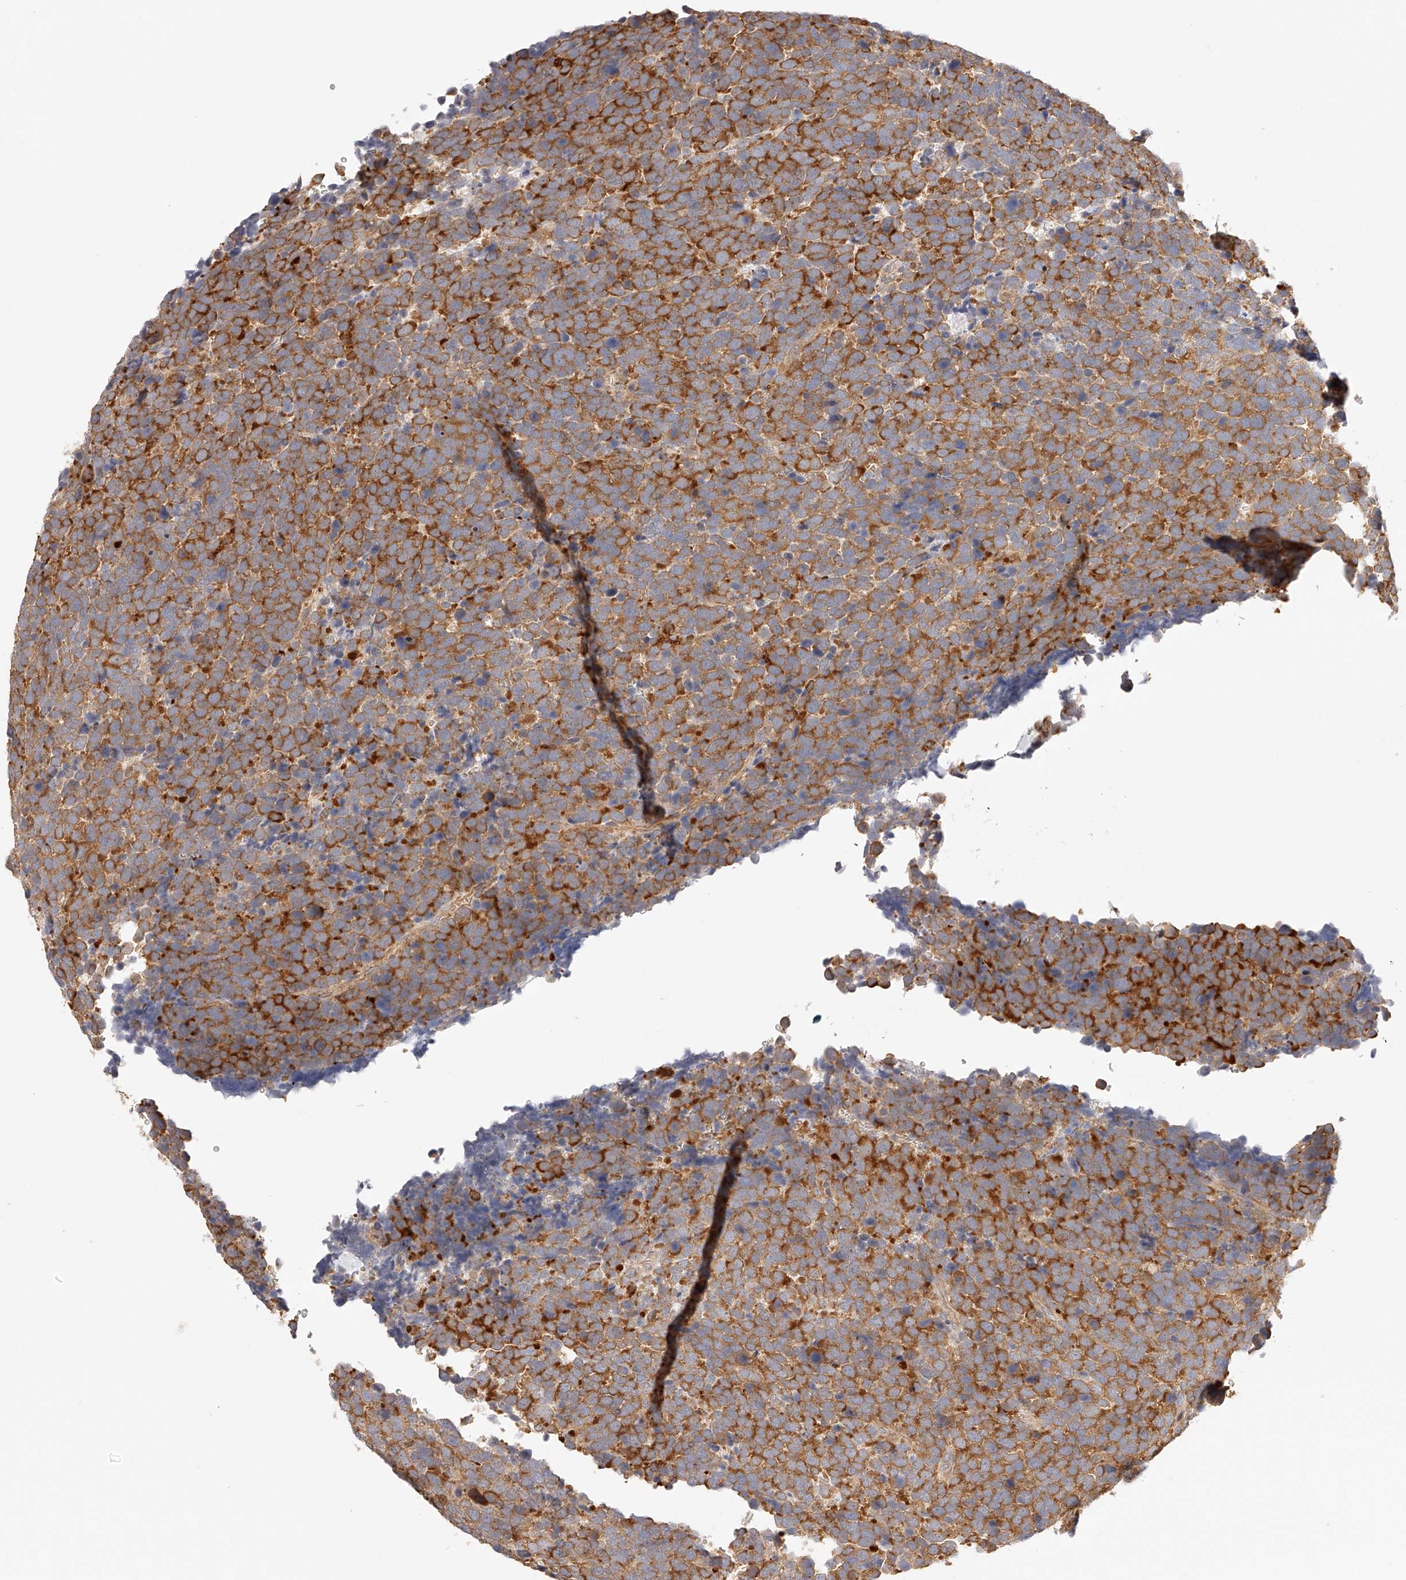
{"staining": {"intensity": "strong", "quantity": ">75%", "location": "cytoplasmic/membranous"}, "tissue": "urothelial cancer", "cell_type": "Tumor cells", "image_type": "cancer", "snomed": [{"axis": "morphology", "description": "Urothelial carcinoma, High grade"}, {"axis": "topography", "description": "Urinary bladder"}], "caption": "Urothelial carcinoma (high-grade) stained with DAB IHC displays high levels of strong cytoplasmic/membranous positivity in about >75% of tumor cells.", "gene": "SYNC", "patient": {"sex": "female", "age": 82}}